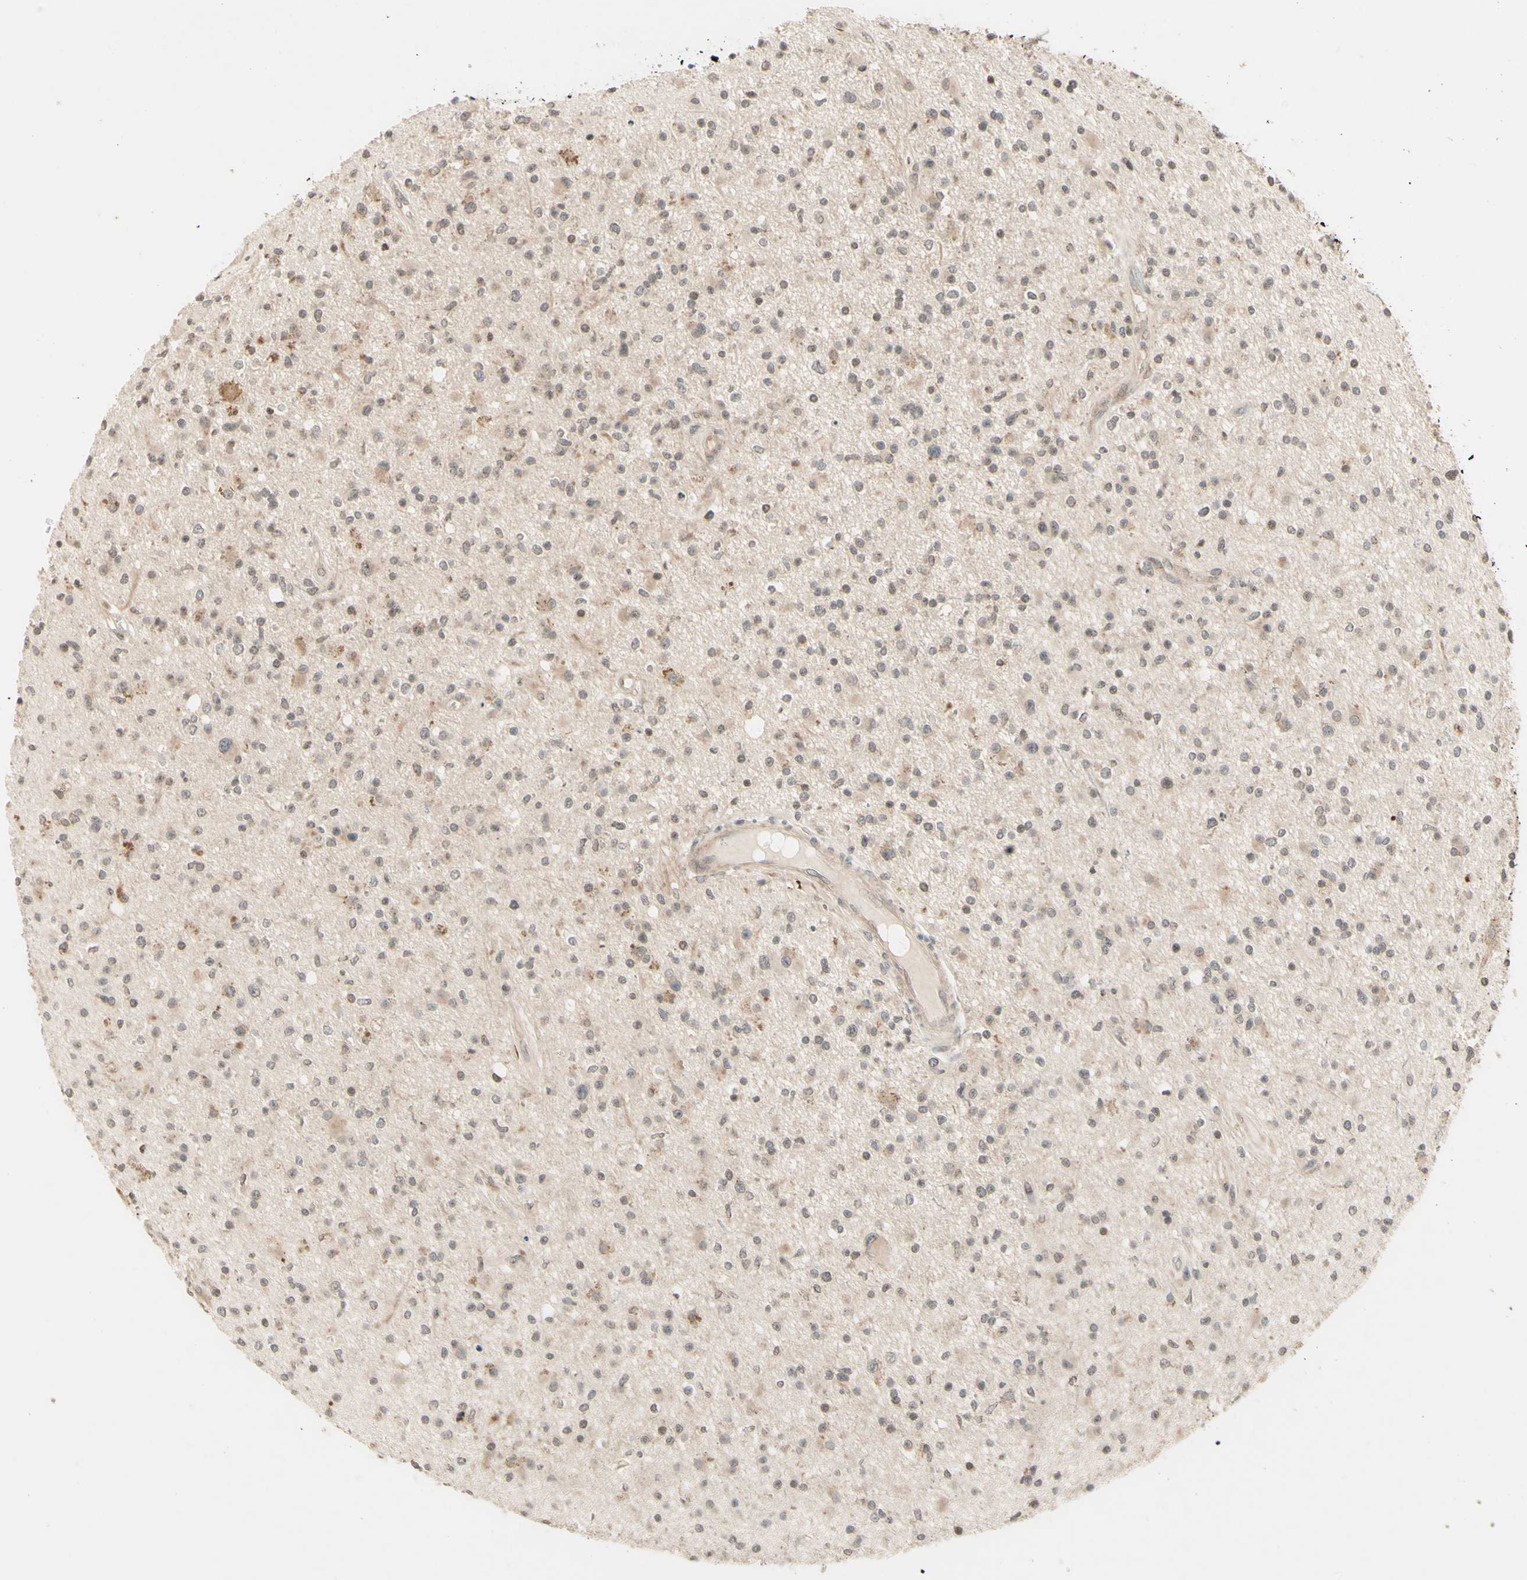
{"staining": {"intensity": "moderate", "quantity": "25%-75%", "location": "cytoplasmic/membranous"}, "tissue": "glioma", "cell_type": "Tumor cells", "image_type": "cancer", "snomed": [{"axis": "morphology", "description": "Glioma, malignant, High grade"}, {"axis": "topography", "description": "Brain"}], "caption": "Human glioma stained for a protein (brown) reveals moderate cytoplasmic/membranous positive positivity in about 25%-75% of tumor cells.", "gene": "ZW10", "patient": {"sex": "male", "age": 33}}